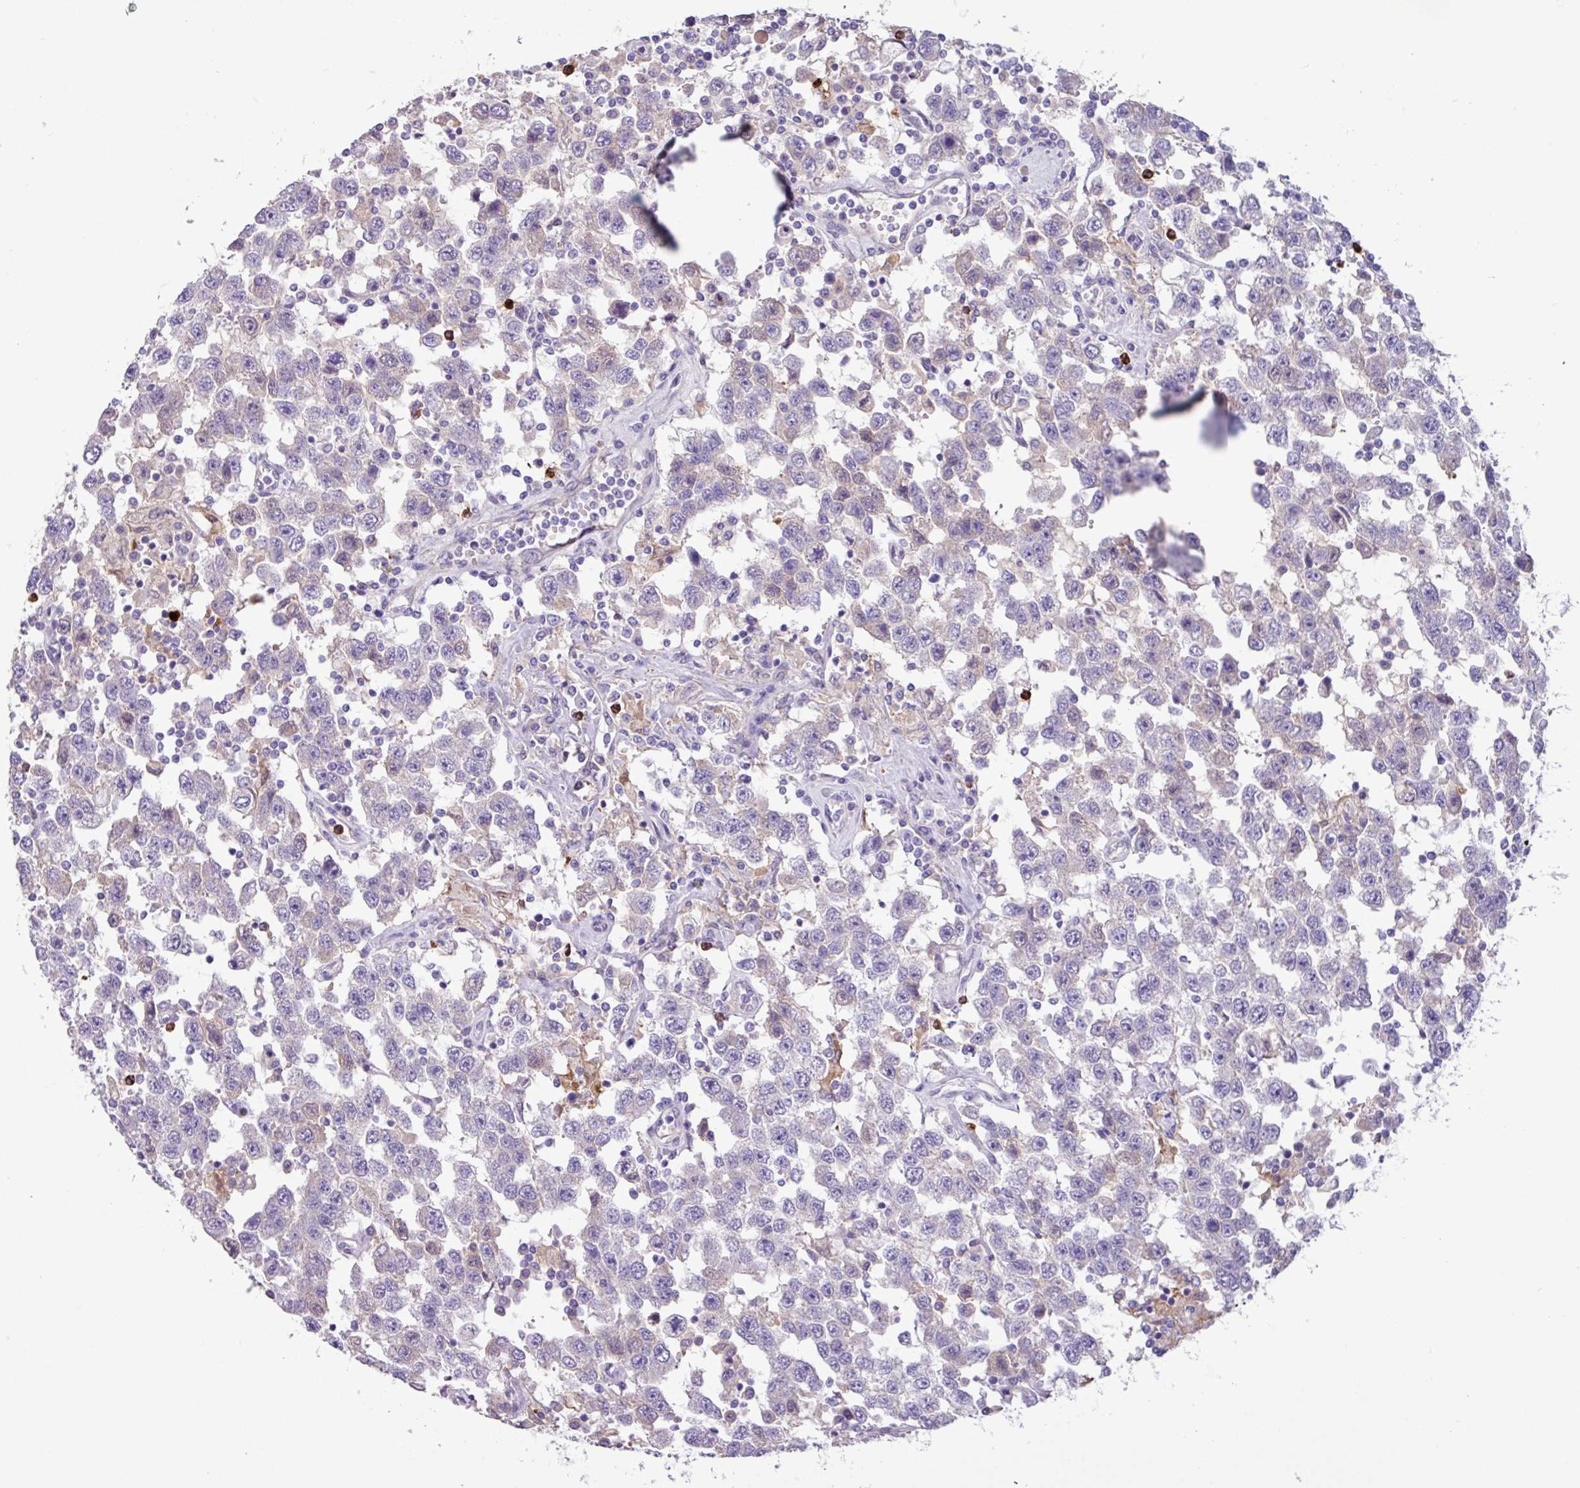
{"staining": {"intensity": "negative", "quantity": "none", "location": "none"}, "tissue": "testis cancer", "cell_type": "Tumor cells", "image_type": "cancer", "snomed": [{"axis": "morphology", "description": "Seminoma, NOS"}, {"axis": "topography", "description": "Testis"}], "caption": "DAB immunohistochemical staining of testis cancer (seminoma) reveals no significant expression in tumor cells.", "gene": "MRM2", "patient": {"sex": "male", "age": 41}}